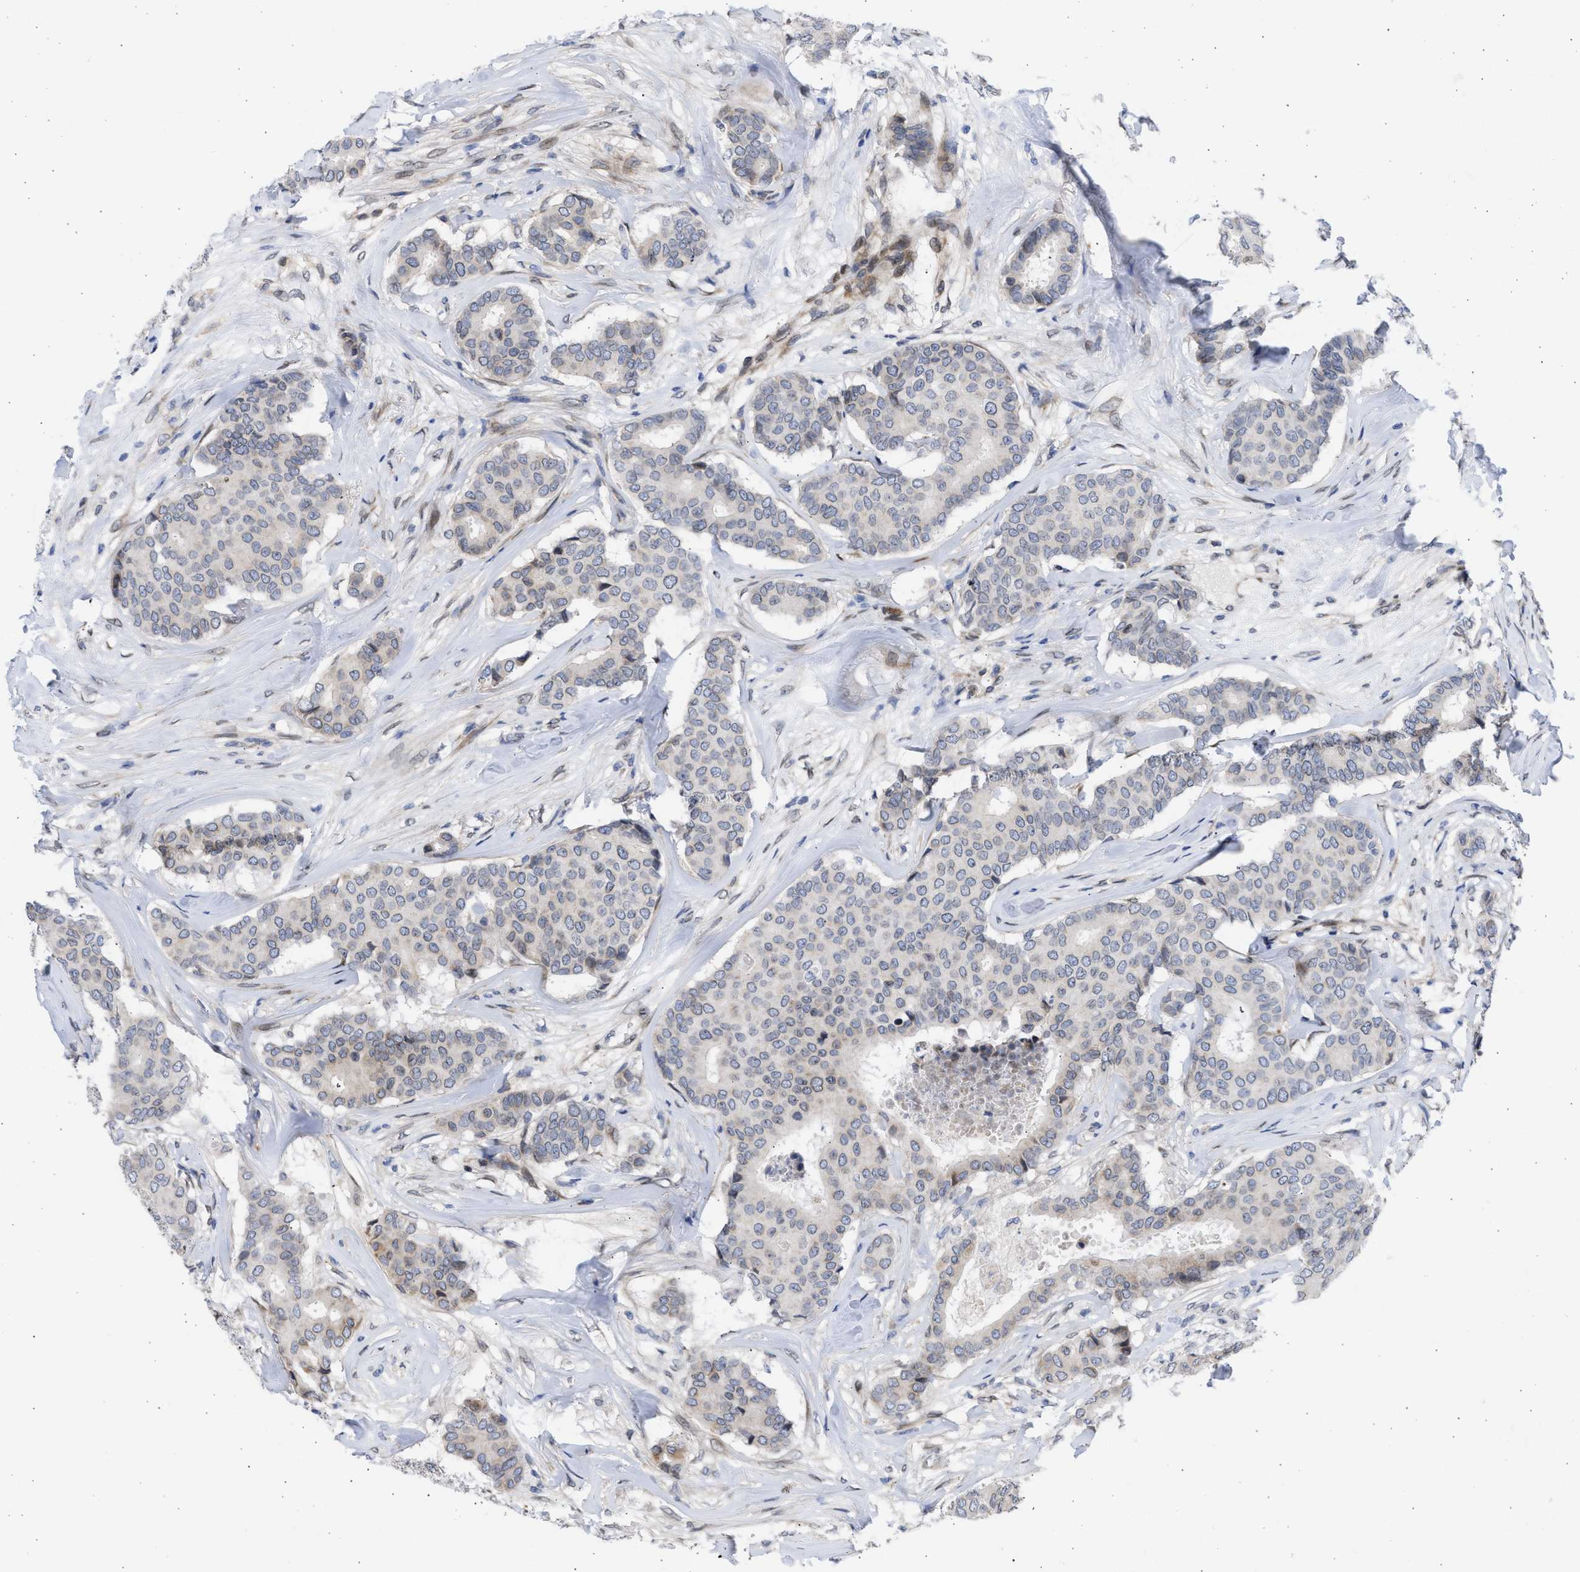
{"staining": {"intensity": "weak", "quantity": "<25%", "location": "cytoplasmic/membranous"}, "tissue": "breast cancer", "cell_type": "Tumor cells", "image_type": "cancer", "snomed": [{"axis": "morphology", "description": "Duct carcinoma"}, {"axis": "topography", "description": "Breast"}], "caption": "Breast cancer was stained to show a protein in brown. There is no significant staining in tumor cells. The staining is performed using DAB (3,3'-diaminobenzidine) brown chromogen with nuclei counter-stained in using hematoxylin.", "gene": "NUP35", "patient": {"sex": "female", "age": 75}}